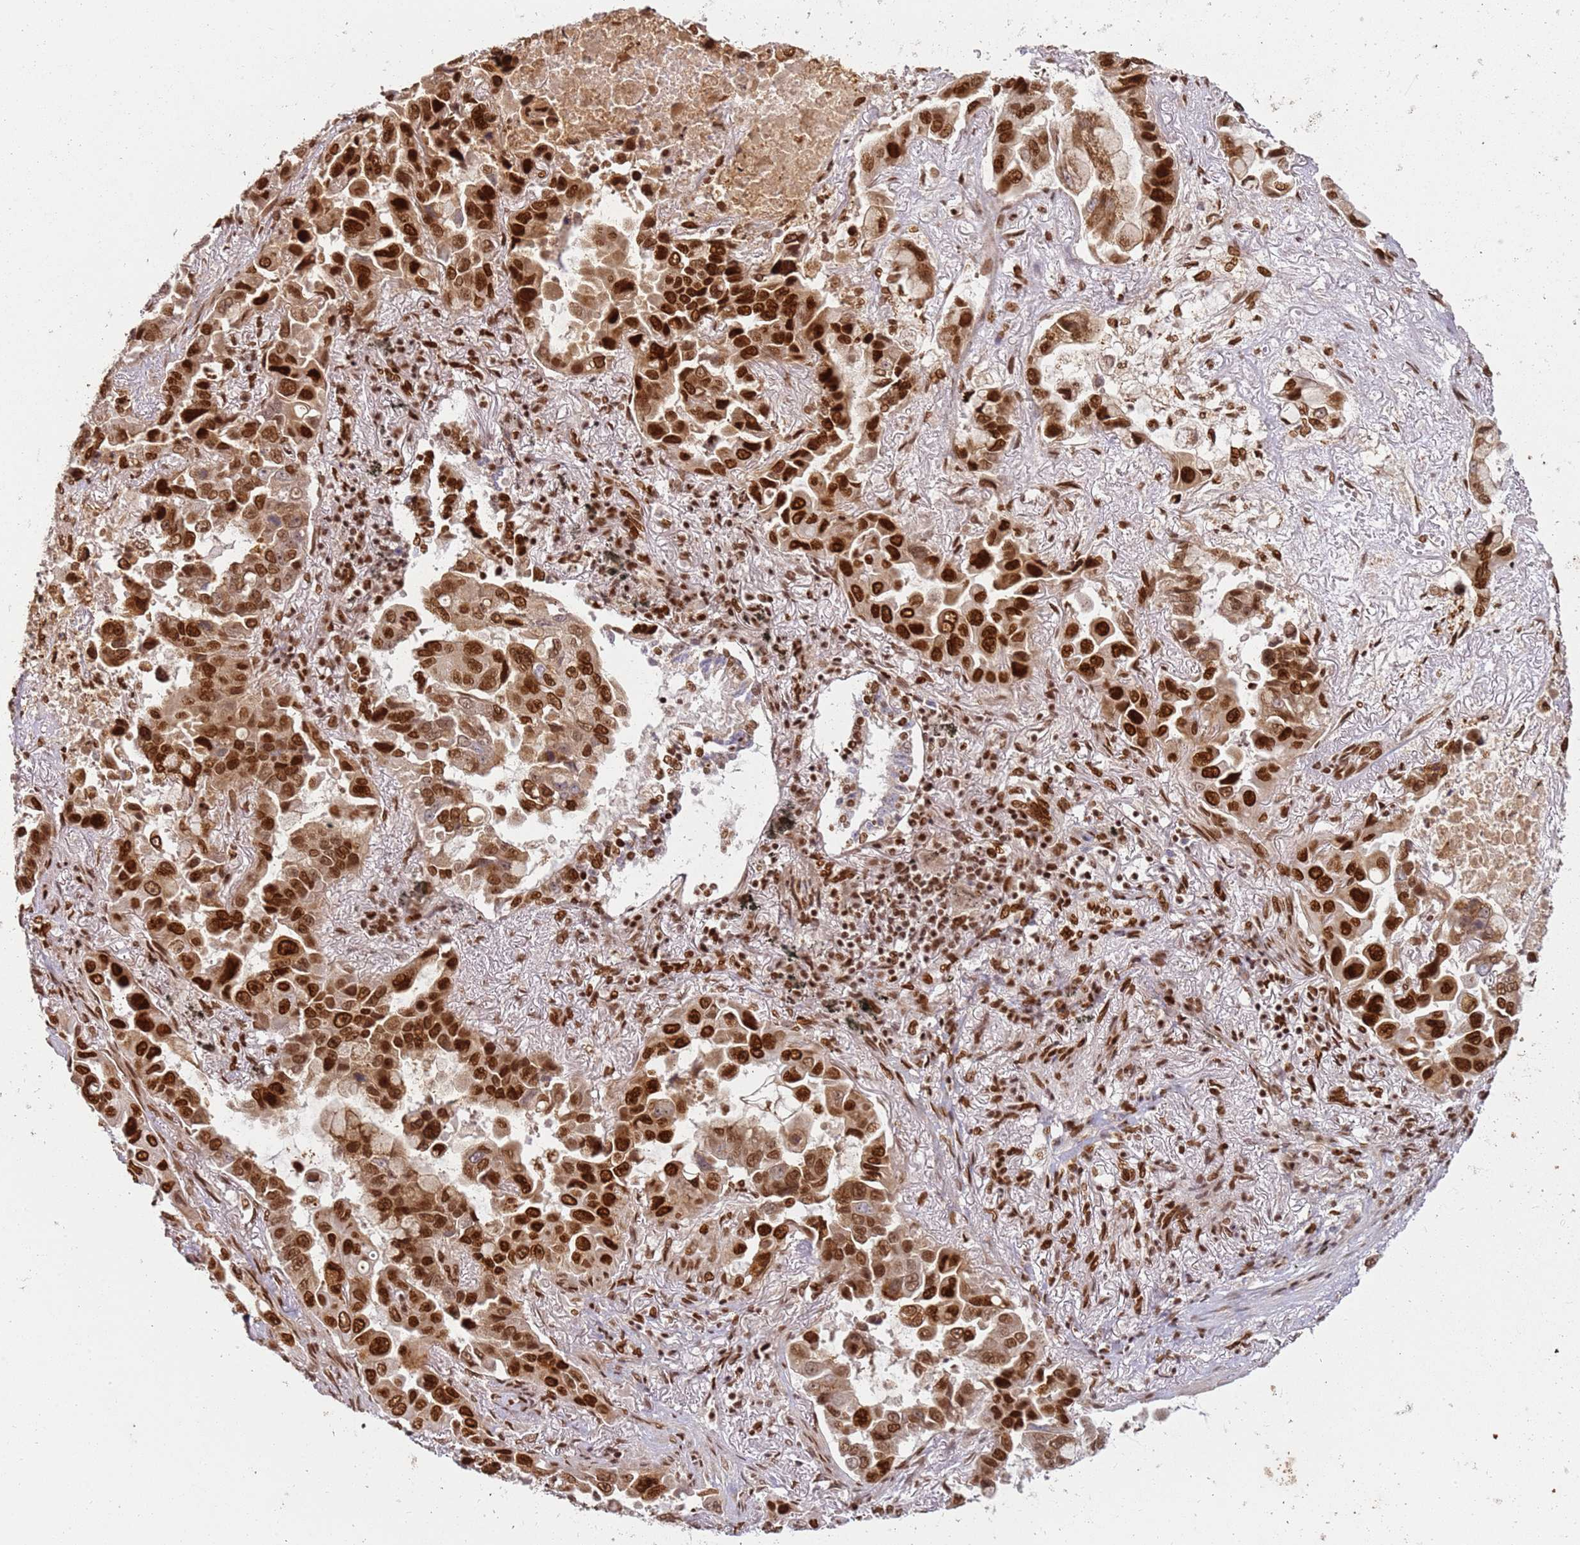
{"staining": {"intensity": "strong", "quantity": "25%-75%", "location": "nuclear"}, "tissue": "lung cancer", "cell_type": "Tumor cells", "image_type": "cancer", "snomed": [{"axis": "morphology", "description": "Adenocarcinoma, NOS"}, {"axis": "topography", "description": "Lung"}], "caption": "IHC photomicrograph of neoplastic tissue: human lung cancer stained using immunohistochemistry (IHC) demonstrates high levels of strong protein expression localized specifically in the nuclear of tumor cells, appearing as a nuclear brown color.", "gene": "TENT4A", "patient": {"sex": "male", "age": 64}}